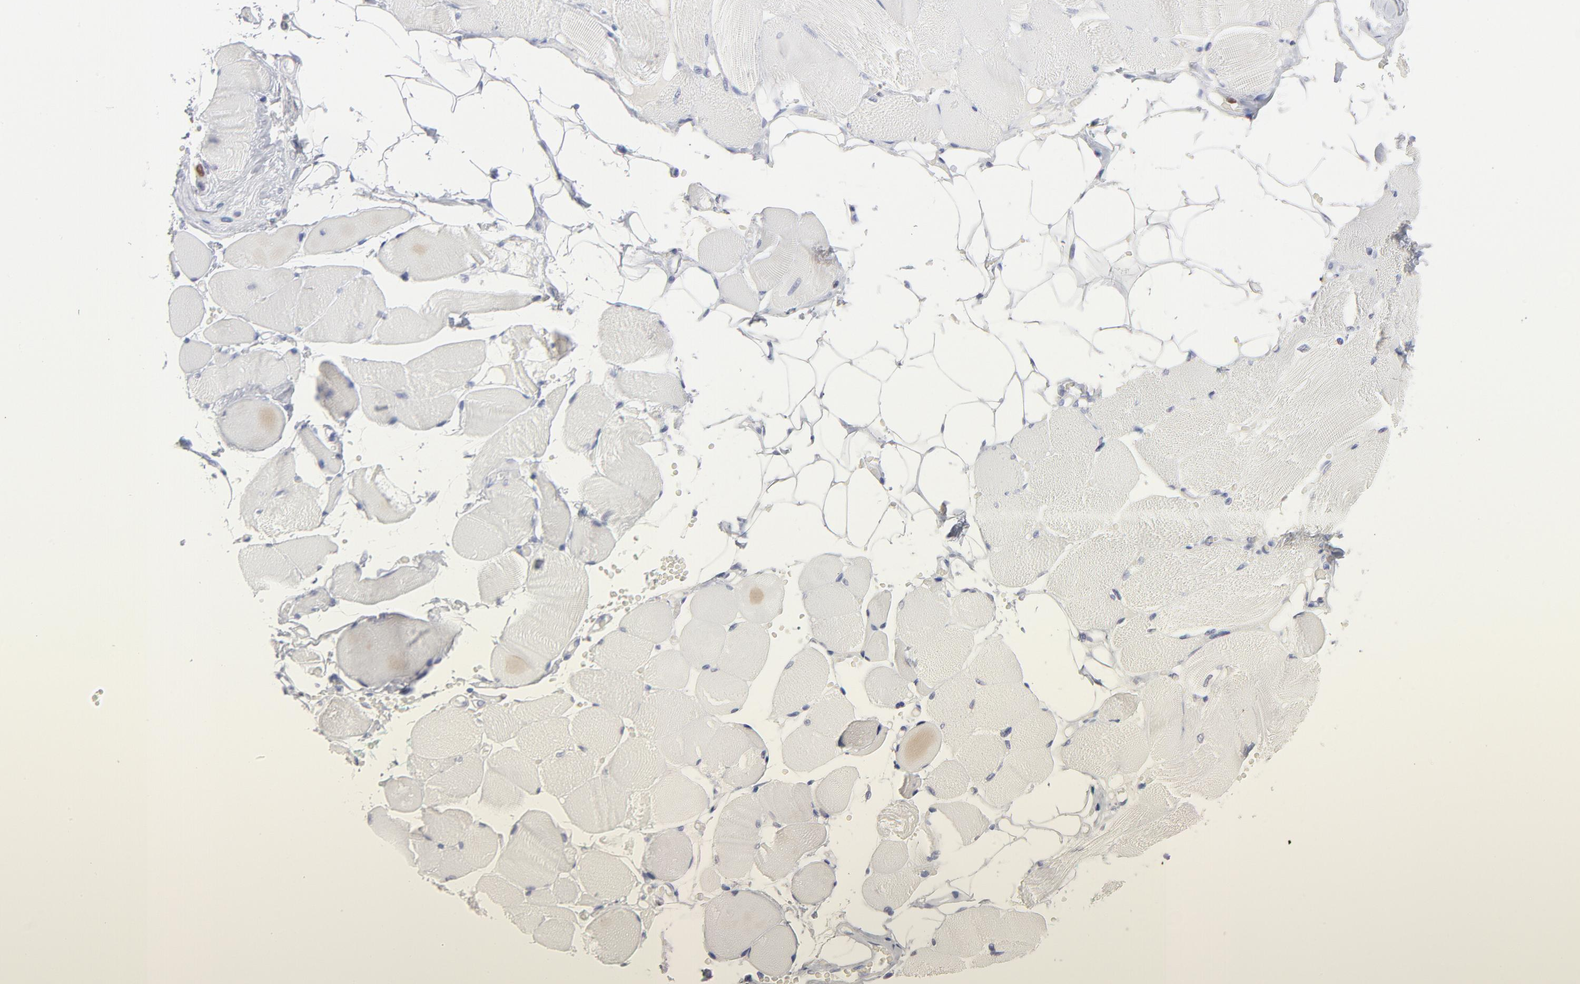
{"staining": {"intensity": "negative", "quantity": "none", "location": "none"}, "tissue": "skeletal muscle", "cell_type": "Myocytes", "image_type": "normal", "snomed": [{"axis": "morphology", "description": "Normal tissue, NOS"}, {"axis": "topography", "description": "Skeletal muscle"}, {"axis": "topography", "description": "Peripheral nerve tissue"}], "caption": "Immunohistochemistry (IHC) photomicrograph of normal skeletal muscle: human skeletal muscle stained with DAB shows no significant protein expression in myocytes.", "gene": "MCM7", "patient": {"sex": "female", "age": 84}}